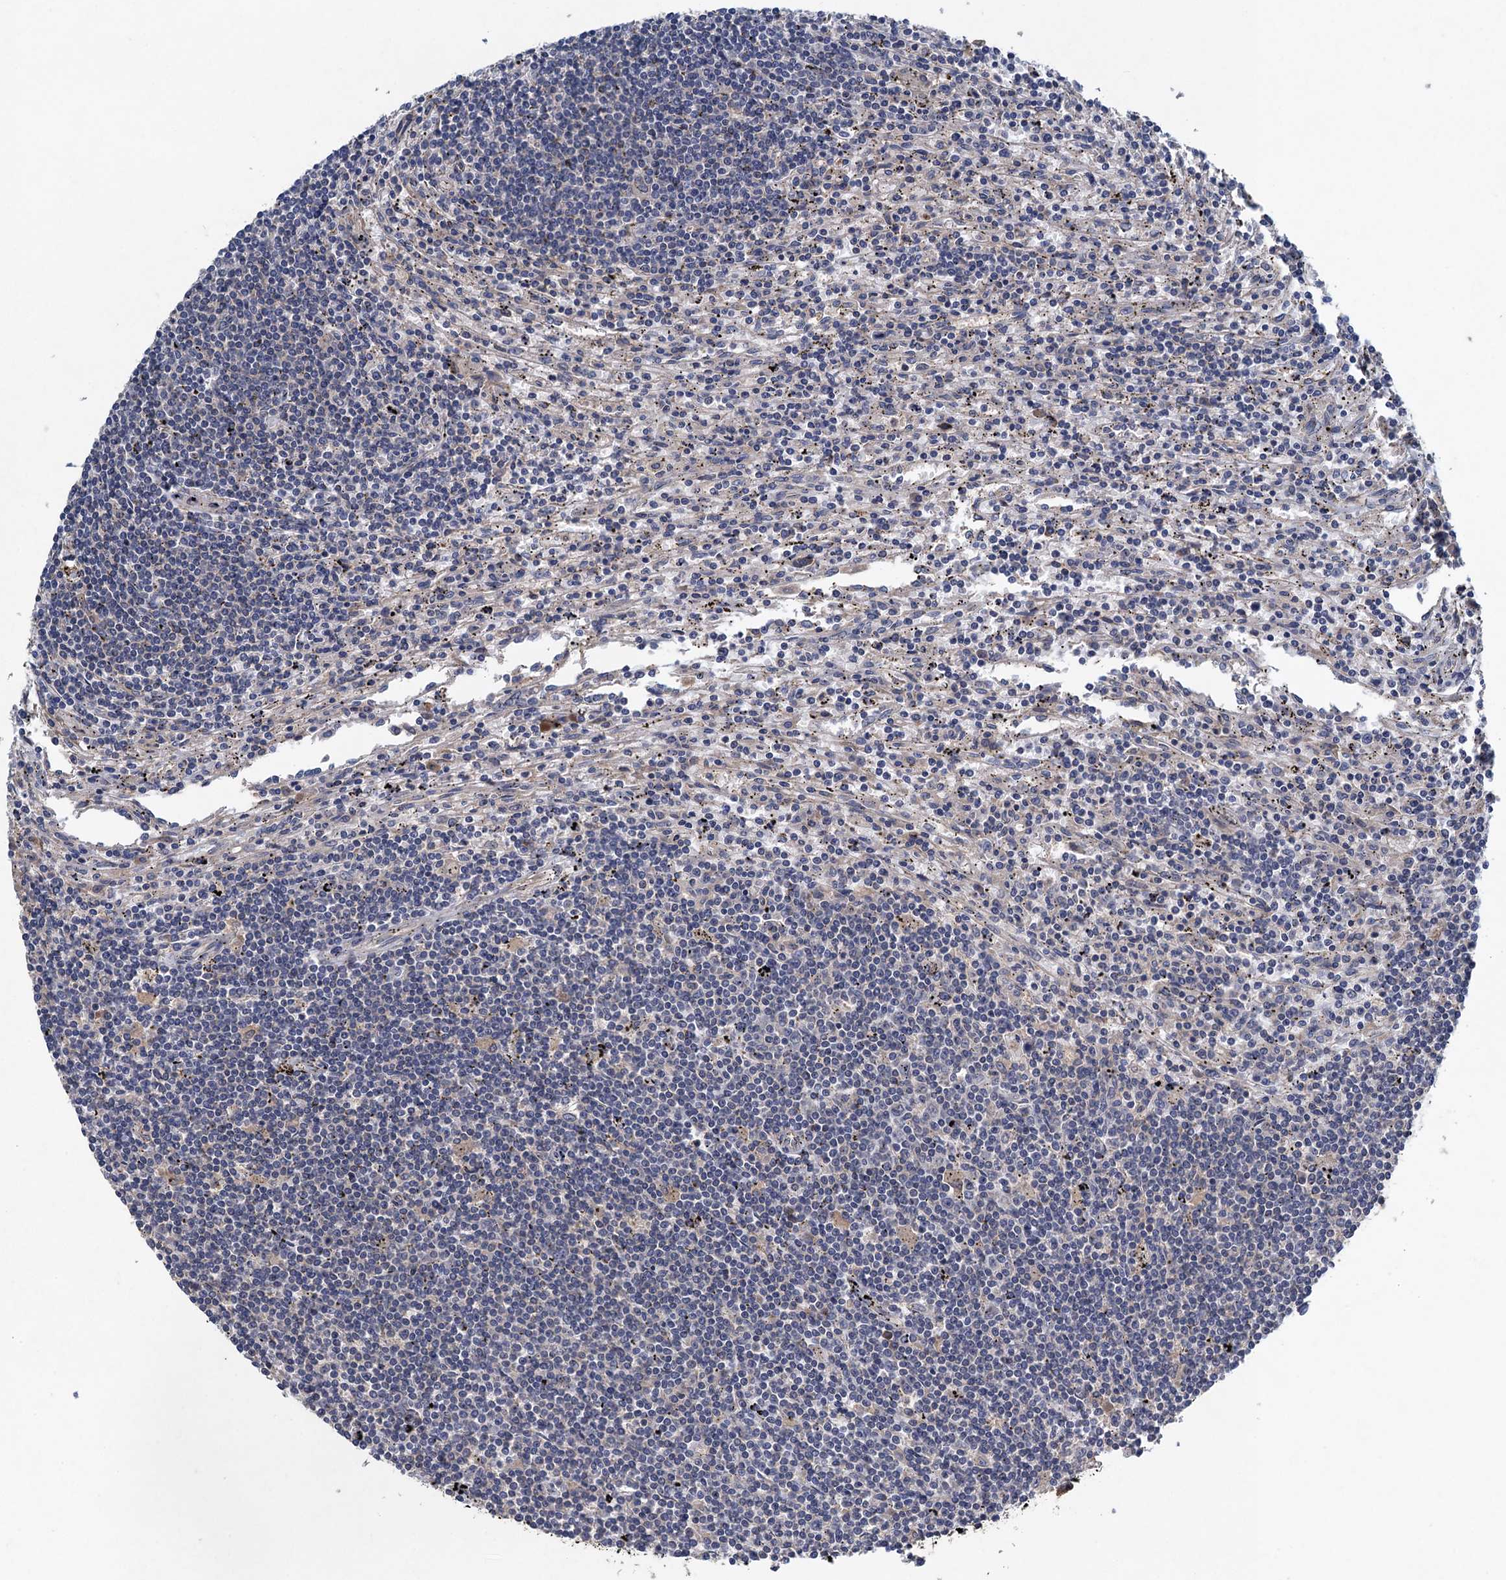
{"staining": {"intensity": "negative", "quantity": "none", "location": "none"}, "tissue": "lymphoma", "cell_type": "Tumor cells", "image_type": "cancer", "snomed": [{"axis": "morphology", "description": "Malignant lymphoma, non-Hodgkin's type, Low grade"}, {"axis": "topography", "description": "Spleen"}], "caption": "The immunohistochemistry micrograph has no significant expression in tumor cells of low-grade malignant lymphoma, non-Hodgkin's type tissue. Nuclei are stained in blue.", "gene": "CNTN5", "patient": {"sex": "male", "age": 76}}